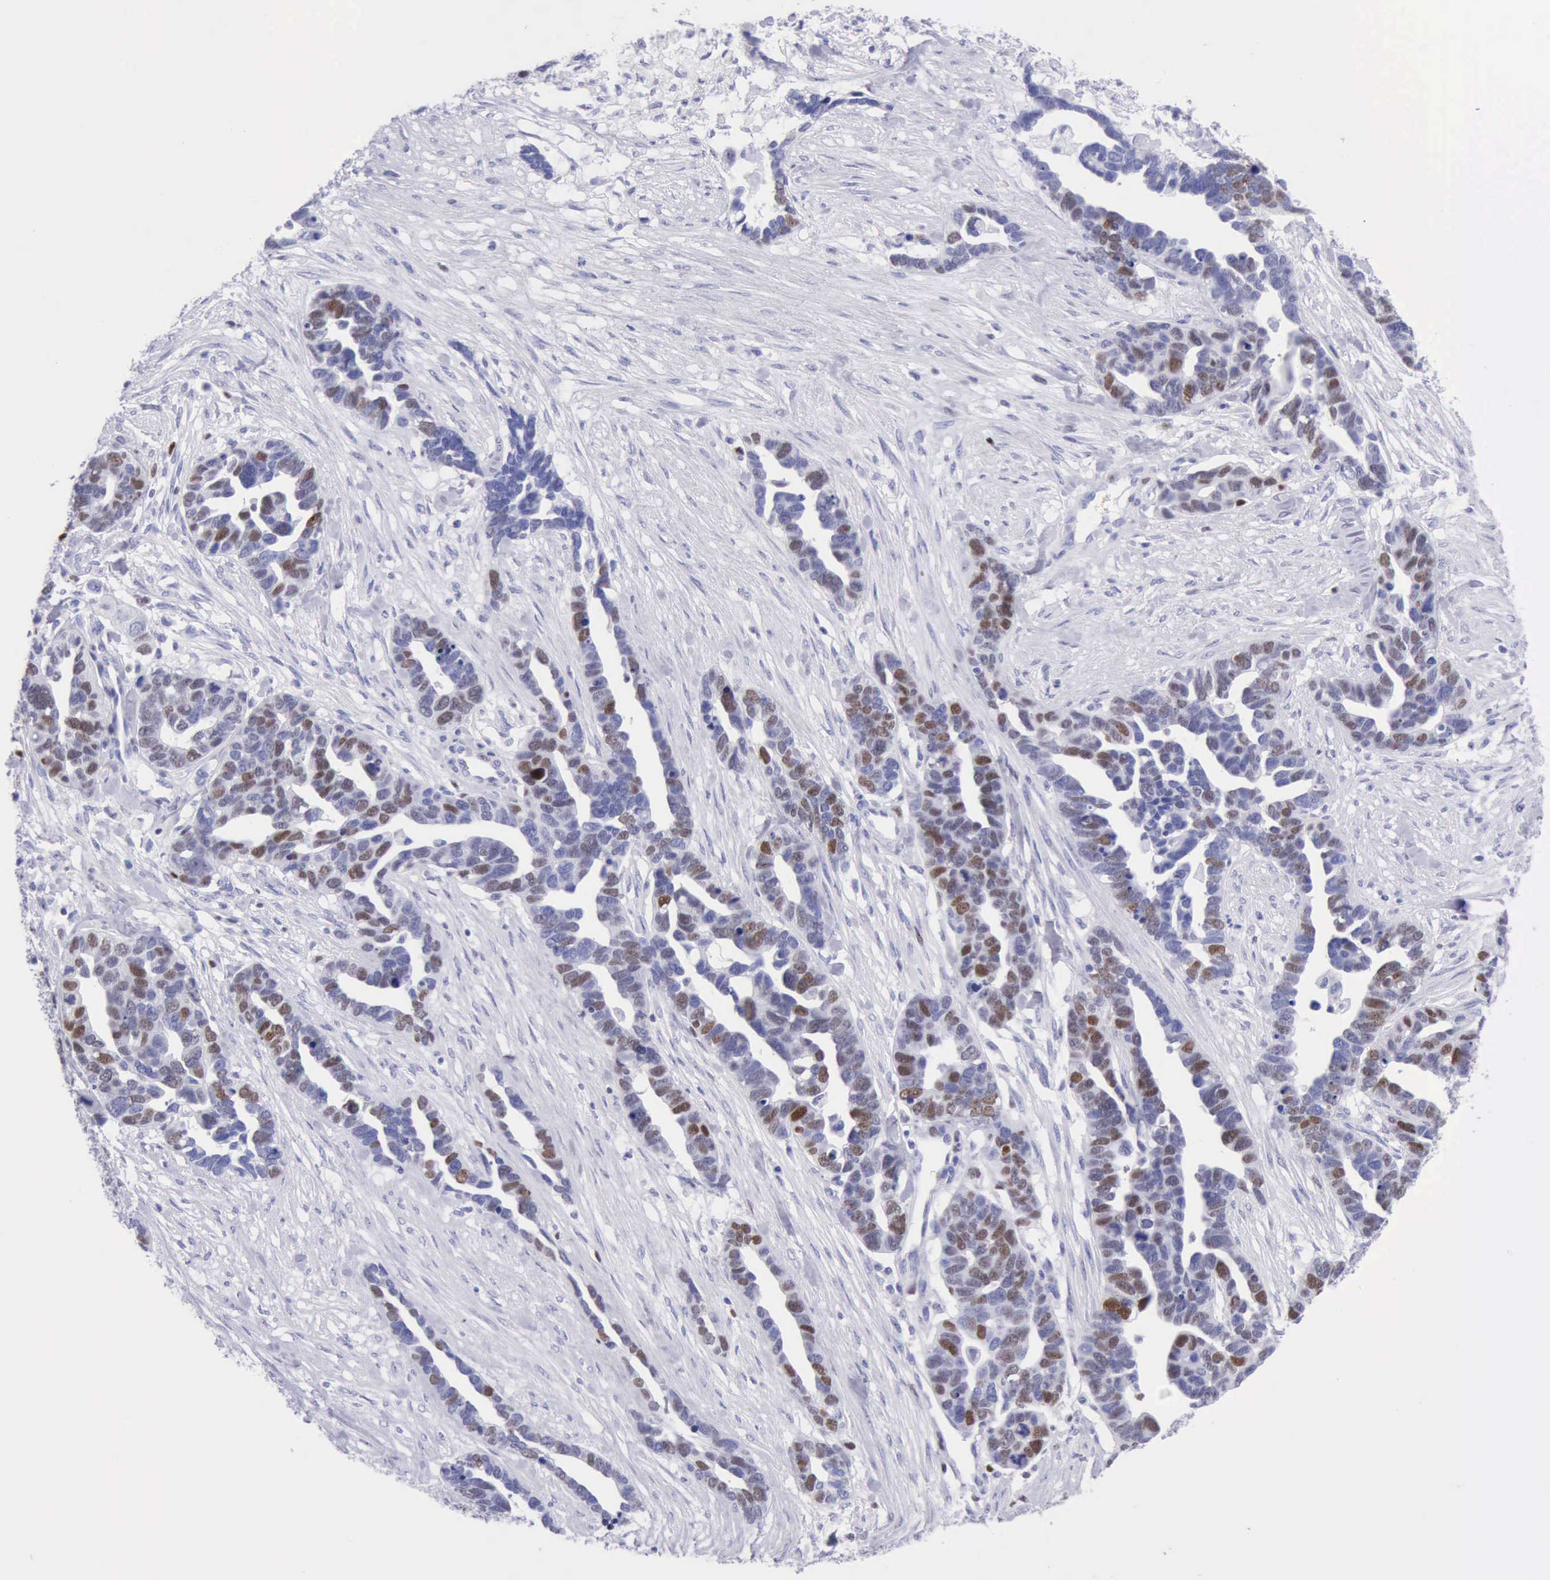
{"staining": {"intensity": "strong", "quantity": "25%-75%", "location": "nuclear"}, "tissue": "ovarian cancer", "cell_type": "Tumor cells", "image_type": "cancer", "snomed": [{"axis": "morphology", "description": "Cystadenocarcinoma, serous, NOS"}, {"axis": "topography", "description": "Ovary"}], "caption": "Immunohistochemical staining of ovarian serous cystadenocarcinoma demonstrates high levels of strong nuclear protein staining in about 25%-75% of tumor cells.", "gene": "MCM2", "patient": {"sex": "female", "age": 54}}